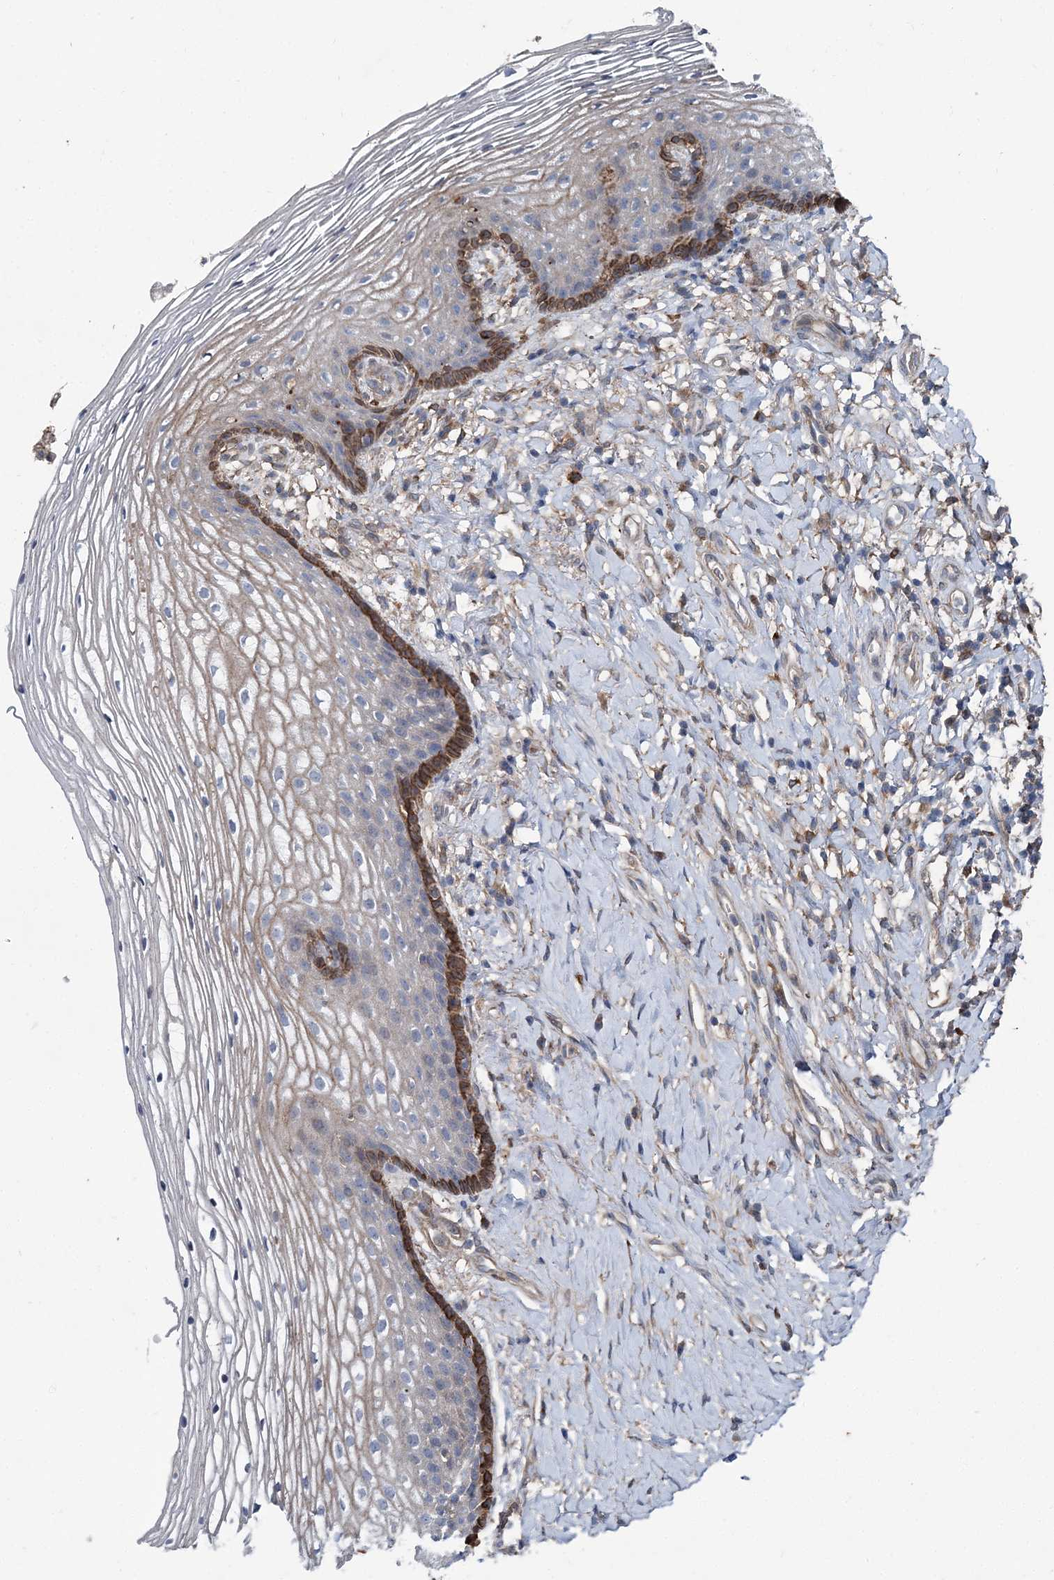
{"staining": {"intensity": "moderate", "quantity": "<25%", "location": "cytoplasmic/membranous"}, "tissue": "vagina", "cell_type": "Squamous epithelial cells", "image_type": "normal", "snomed": [{"axis": "morphology", "description": "Normal tissue, NOS"}, {"axis": "topography", "description": "Vagina"}], "caption": "Protein staining reveals moderate cytoplasmic/membranous positivity in approximately <25% of squamous epithelial cells in unremarkable vagina. Nuclei are stained in blue.", "gene": "SPOPL", "patient": {"sex": "female", "age": 60}}